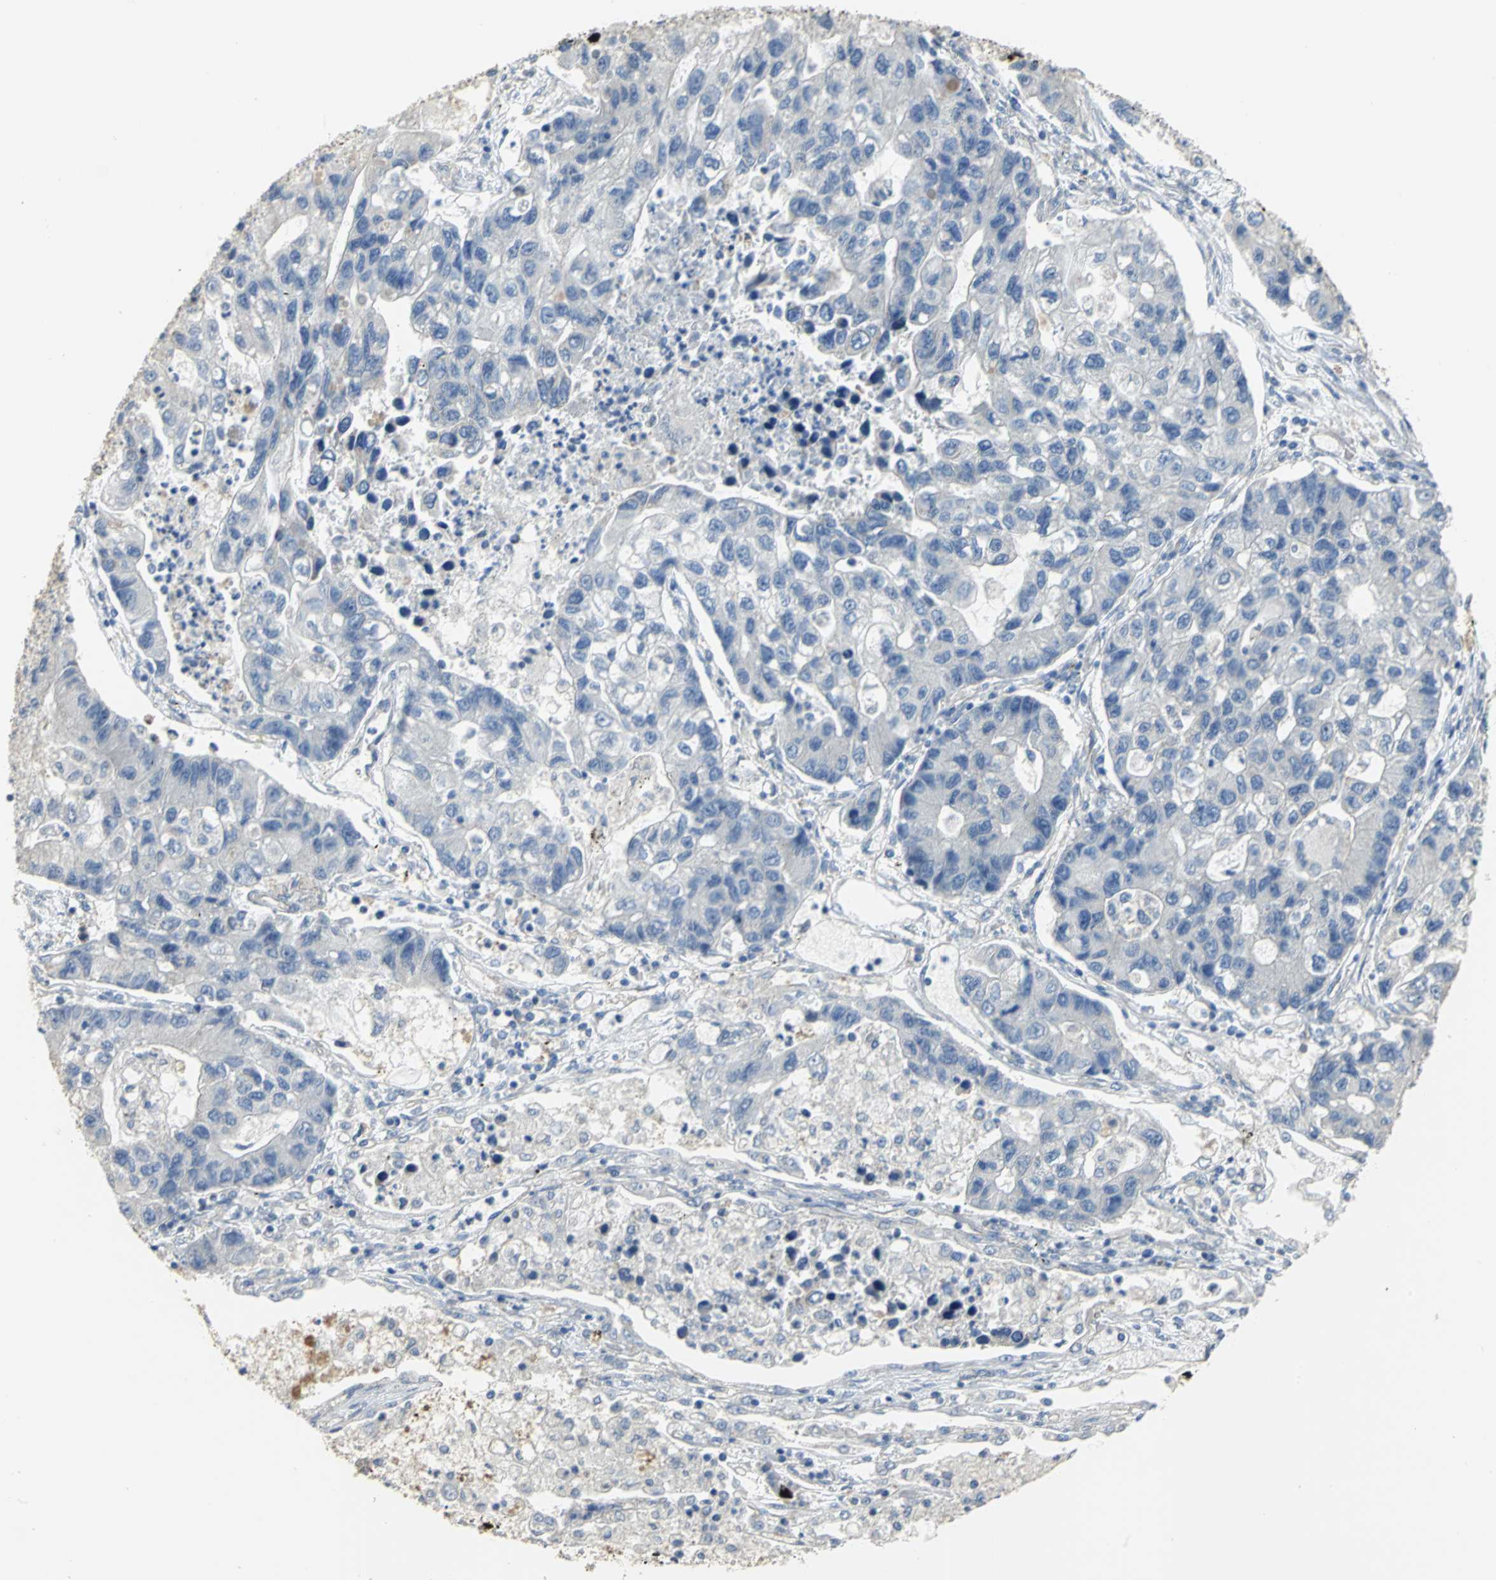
{"staining": {"intensity": "negative", "quantity": "none", "location": "none"}, "tissue": "lung cancer", "cell_type": "Tumor cells", "image_type": "cancer", "snomed": [{"axis": "morphology", "description": "Adenocarcinoma, NOS"}, {"axis": "topography", "description": "Lung"}], "caption": "Immunohistochemistry photomicrograph of adenocarcinoma (lung) stained for a protein (brown), which shows no staining in tumor cells.", "gene": "HTR1F", "patient": {"sex": "female", "age": 51}}